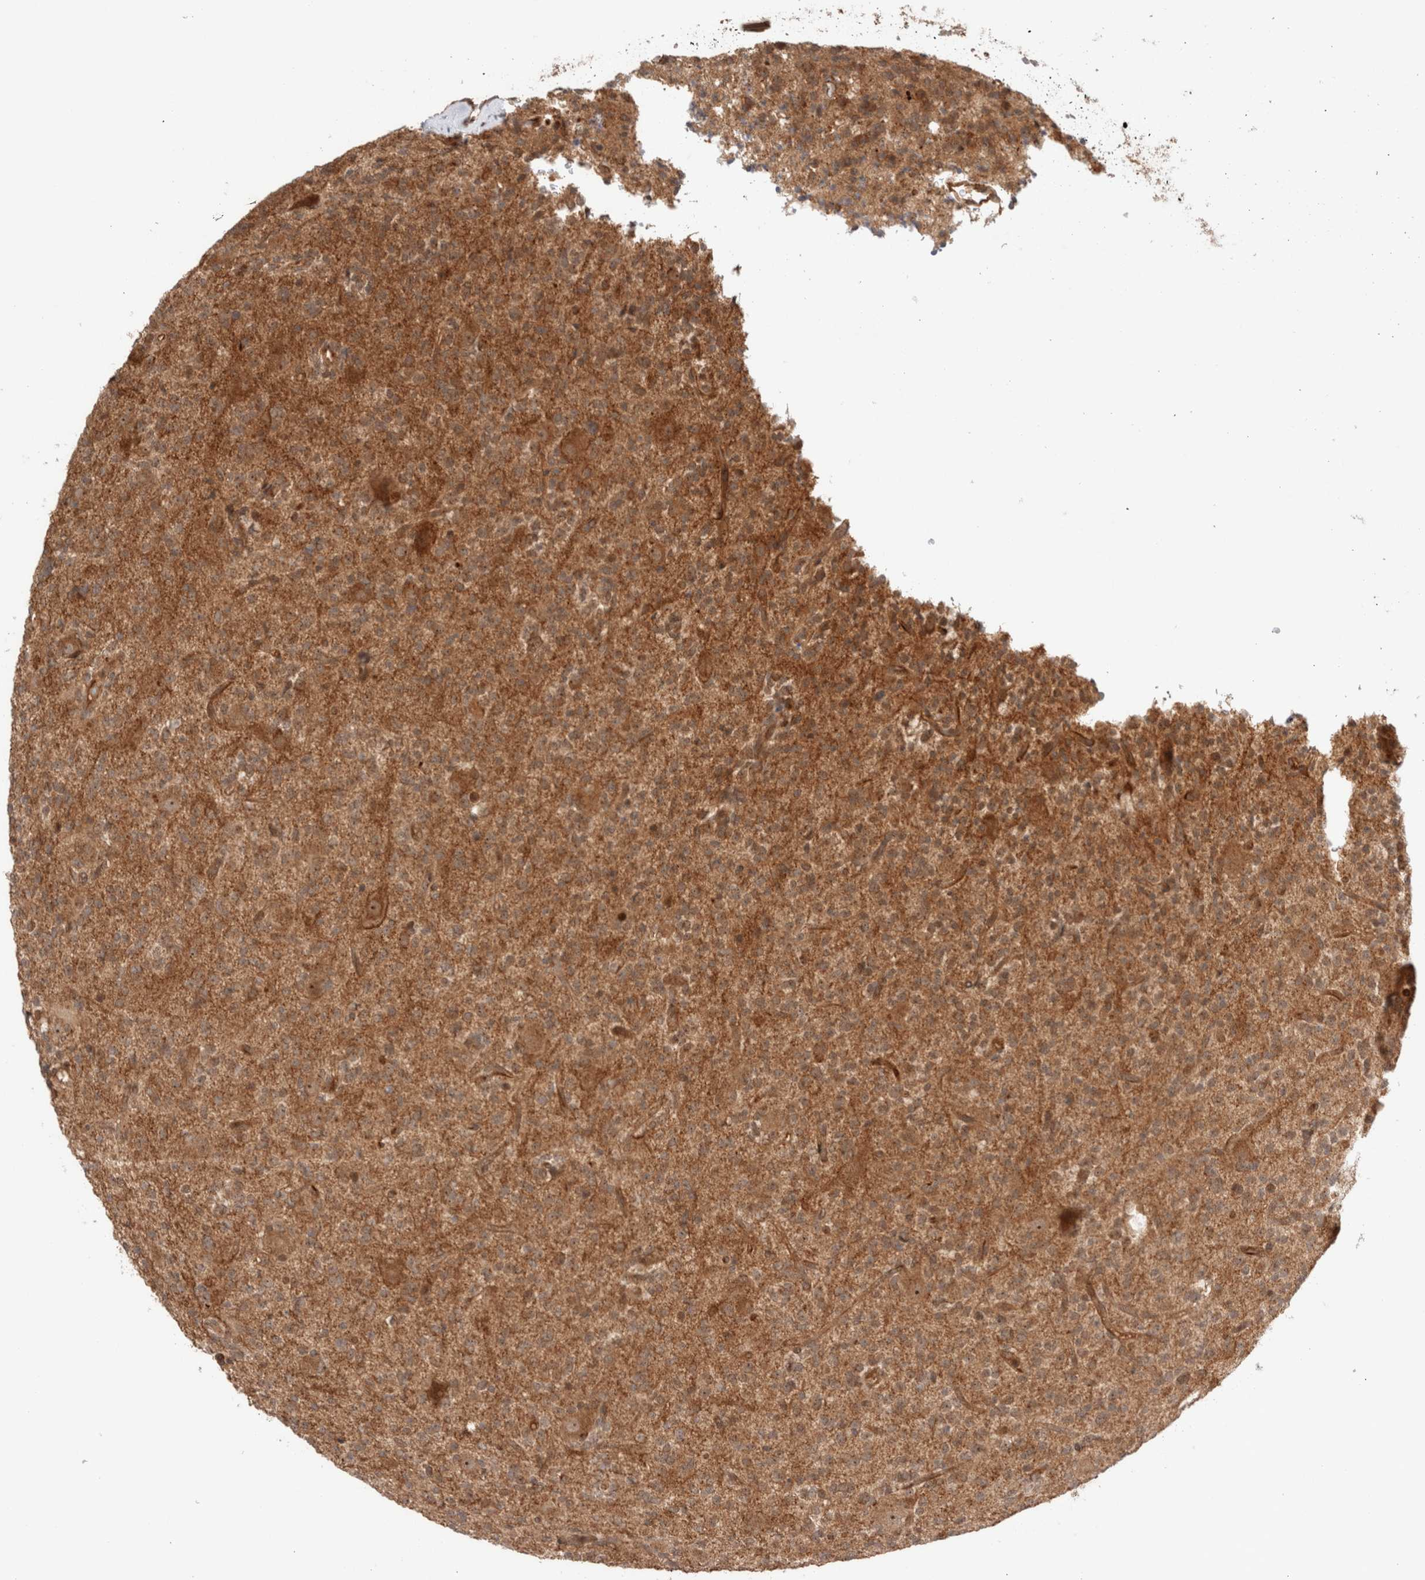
{"staining": {"intensity": "moderate", "quantity": ">75%", "location": "cytoplasmic/membranous"}, "tissue": "glioma", "cell_type": "Tumor cells", "image_type": "cancer", "snomed": [{"axis": "morphology", "description": "Glioma, malignant, High grade"}, {"axis": "topography", "description": "Brain"}], "caption": "IHC of human malignant glioma (high-grade) displays medium levels of moderate cytoplasmic/membranous staining in approximately >75% of tumor cells. (DAB IHC with brightfield microscopy, high magnification).", "gene": "SIKE1", "patient": {"sex": "male", "age": 34}}